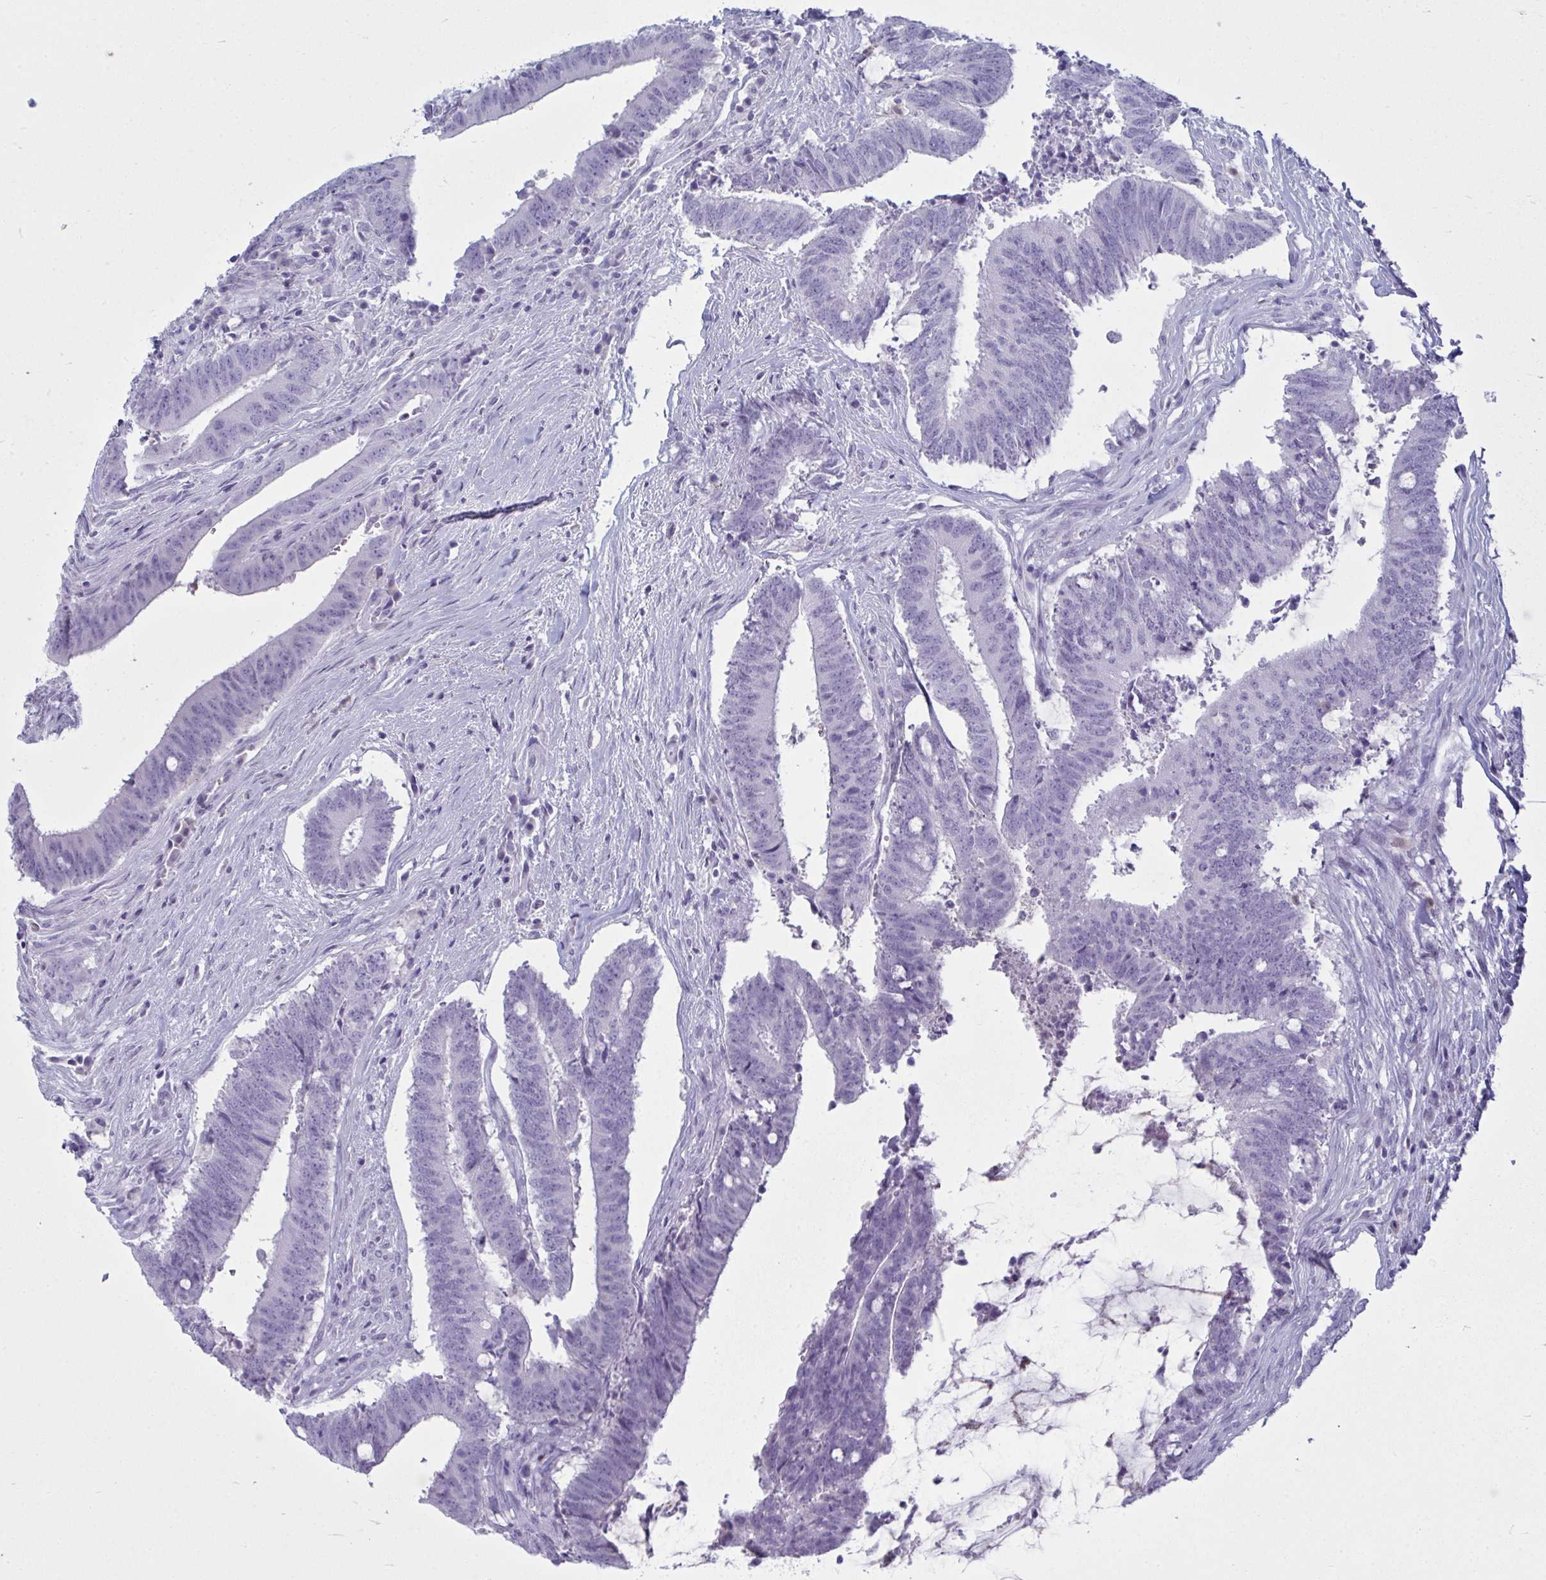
{"staining": {"intensity": "negative", "quantity": "none", "location": "none"}, "tissue": "colorectal cancer", "cell_type": "Tumor cells", "image_type": "cancer", "snomed": [{"axis": "morphology", "description": "Adenocarcinoma, NOS"}, {"axis": "topography", "description": "Colon"}], "caption": "There is no significant expression in tumor cells of adenocarcinoma (colorectal).", "gene": "SERPINB10", "patient": {"sex": "female", "age": 43}}